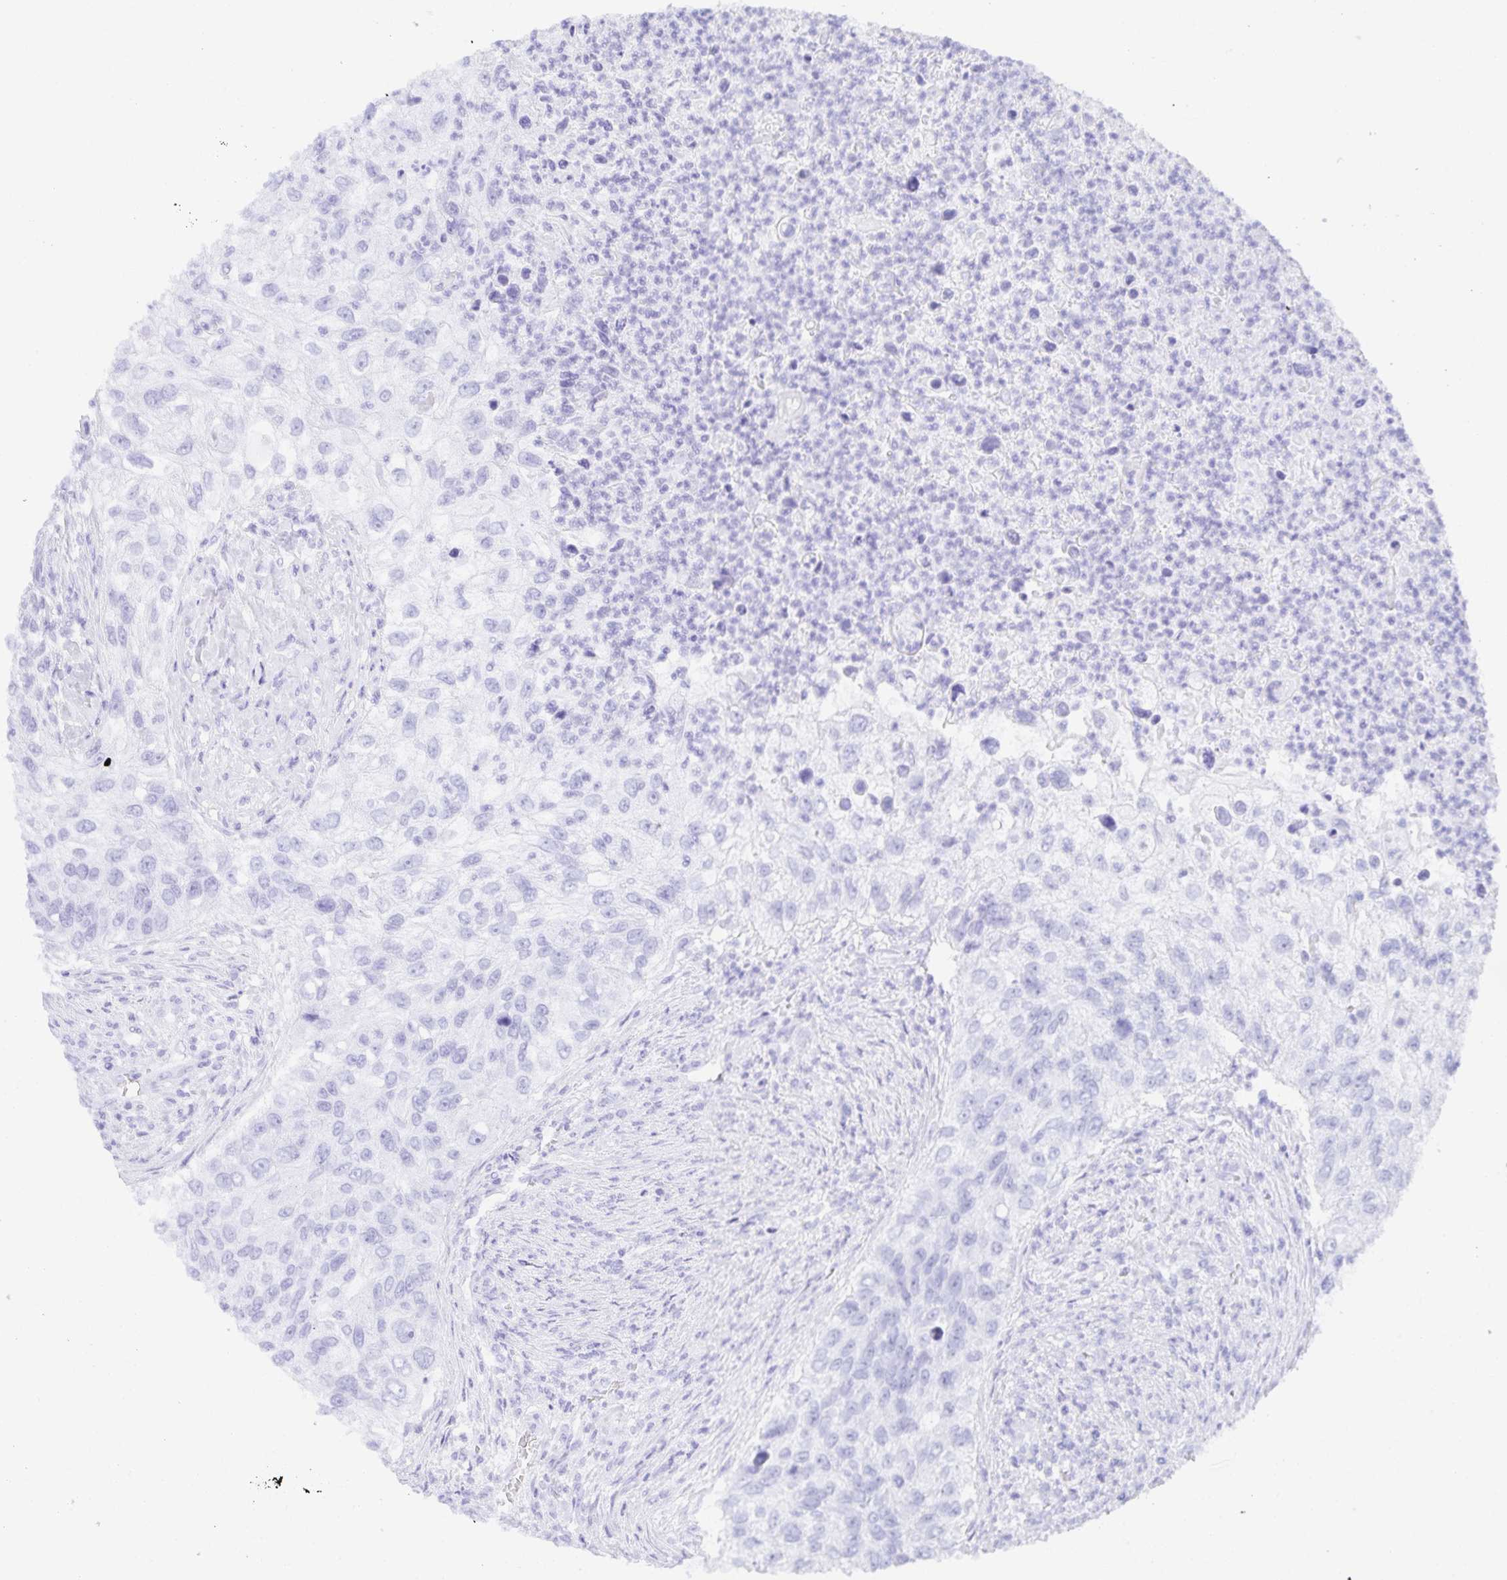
{"staining": {"intensity": "negative", "quantity": "none", "location": "none"}, "tissue": "urothelial cancer", "cell_type": "Tumor cells", "image_type": "cancer", "snomed": [{"axis": "morphology", "description": "Urothelial carcinoma, High grade"}, {"axis": "topography", "description": "Urinary bladder"}], "caption": "A photomicrograph of high-grade urothelial carcinoma stained for a protein exhibits no brown staining in tumor cells.", "gene": "CHAT", "patient": {"sex": "female", "age": 60}}